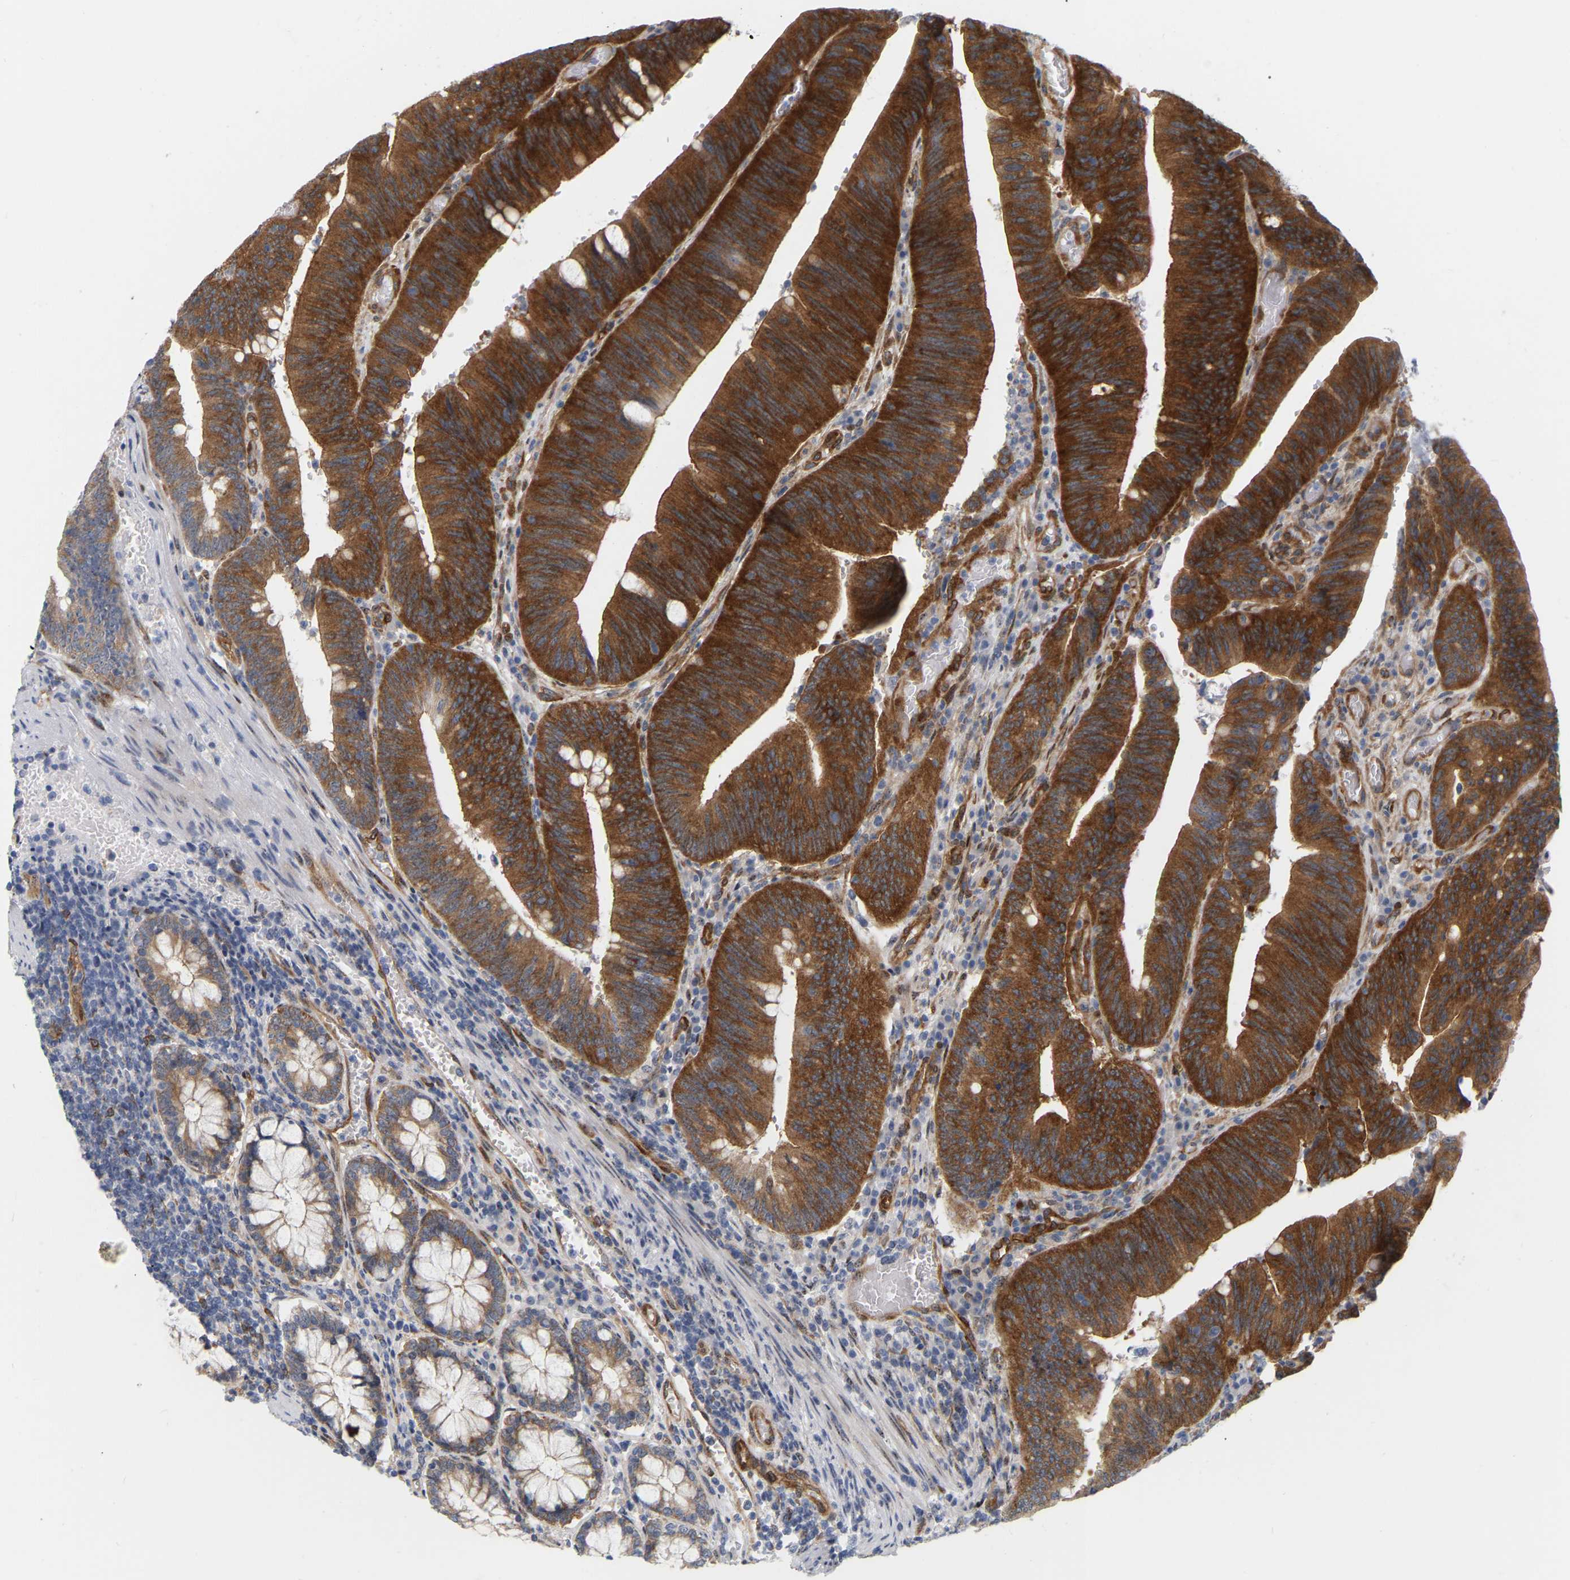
{"staining": {"intensity": "strong", "quantity": ">75%", "location": "cytoplasmic/membranous"}, "tissue": "colorectal cancer", "cell_type": "Tumor cells", "image_type": "cancer", "snomed": [{"axis": "morphology", "description": "Normal tissue, NOS"}, {"axis": "morphology", "description": "Adenocarcinoma, NOS"}, {"axis": "topography", "description": "Rectum"}], "caption": "The histopathology image demonstrates a brown stain indicating the presence of a protein in the cytoplasmic/membranous of tumor cells in colorectal adenocarcinoma. (Brightfield microscopy of DAB IHC at high magnification).", "gene": "RAPH1", "patient": {"sex": "female", "age": 66}}